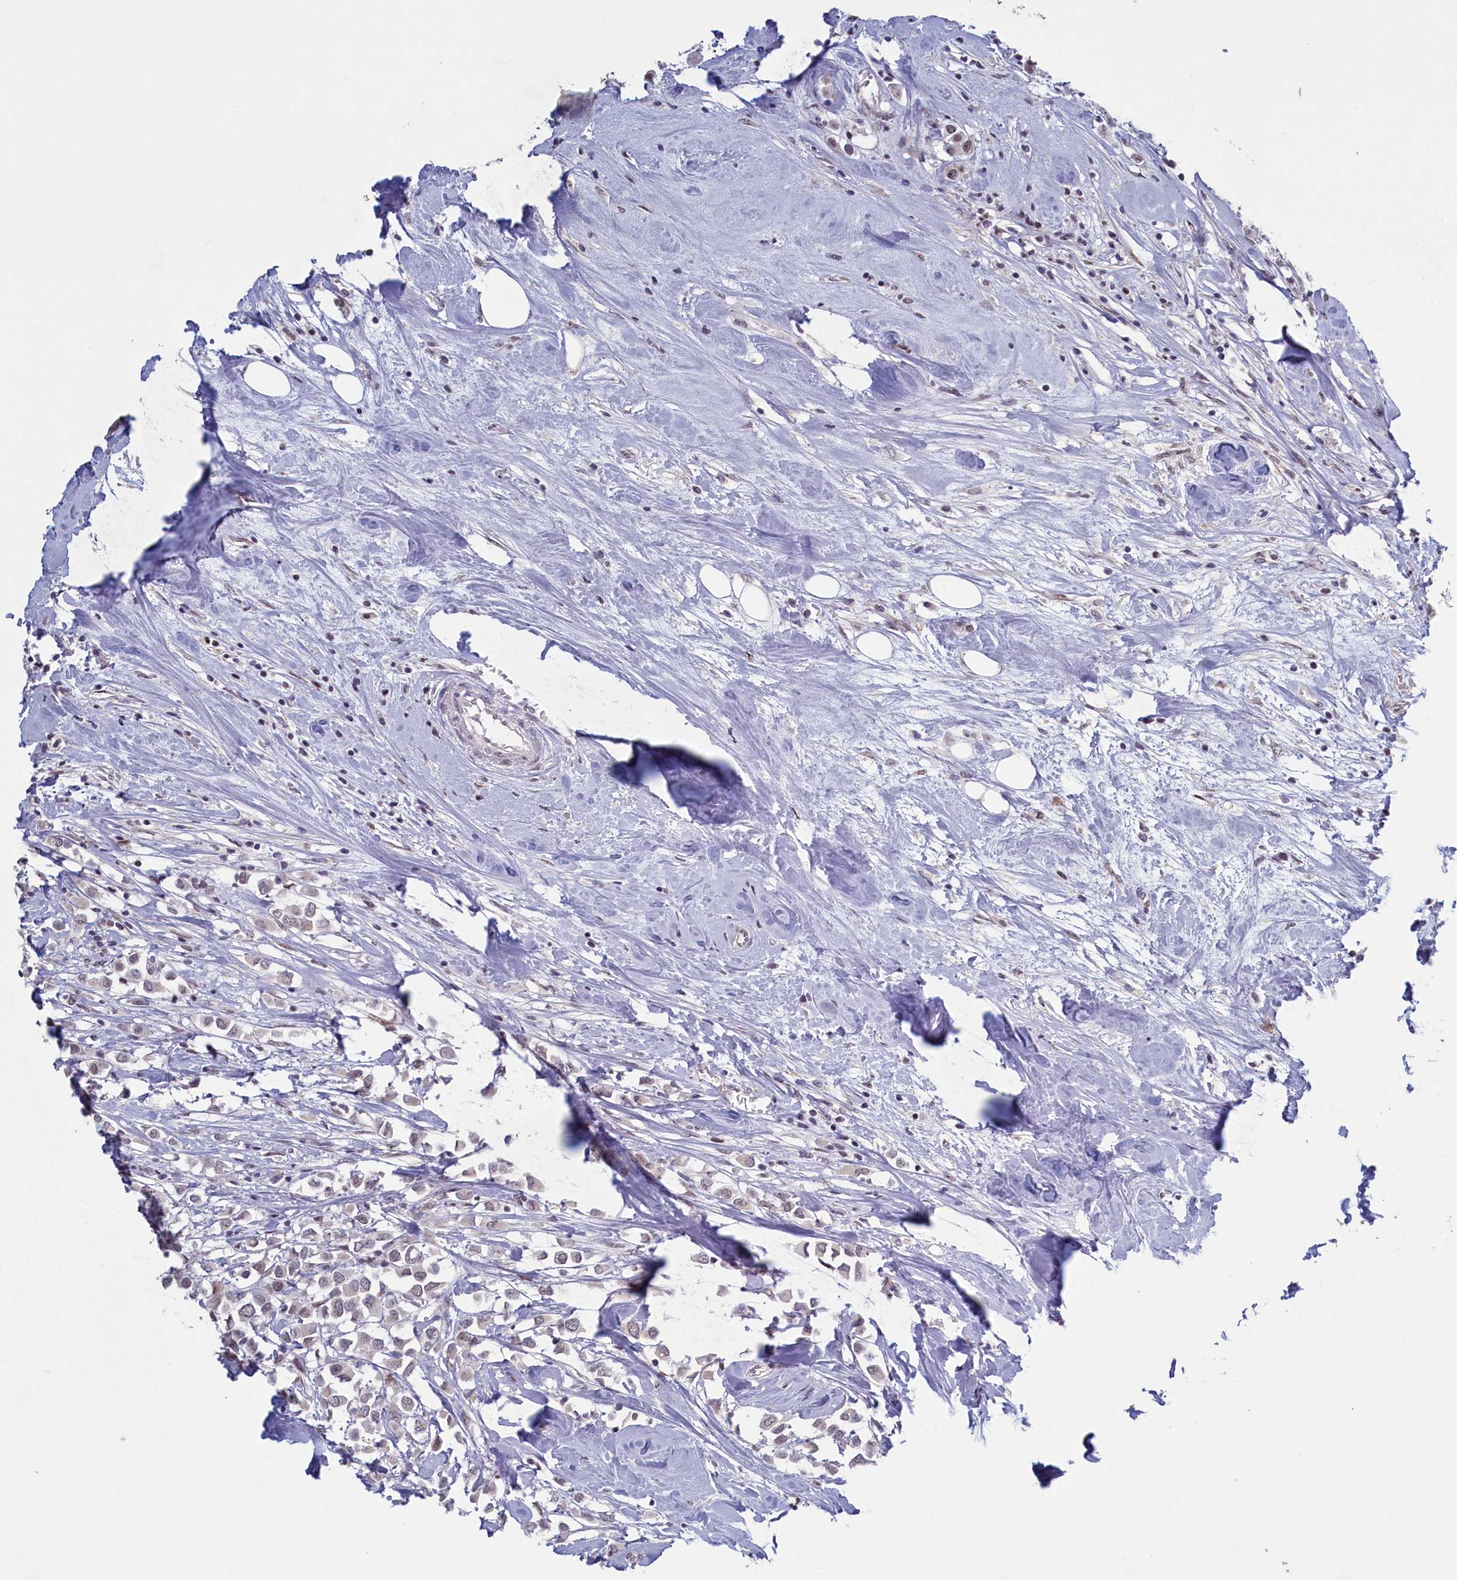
{"staining": {"intensity": "moderate", "quantity": "<25%", "location": "nuclear"}, "tissue": "breast cancer", "cell_type": "Tumor cells", "image_type": "cancer", "snomed": [{"axis": "morphology", "description": "Duct carcinoma"}, {"axis": "topography", "description": "Breast"}], "caption": "Protein staining reveals moderate nuclear staining in approximately <25% of tumor cells in invasive ductal carcinoma (breast).", "gene": "ATF7IP2", "patient": {"sex": "female", "age": 61}}